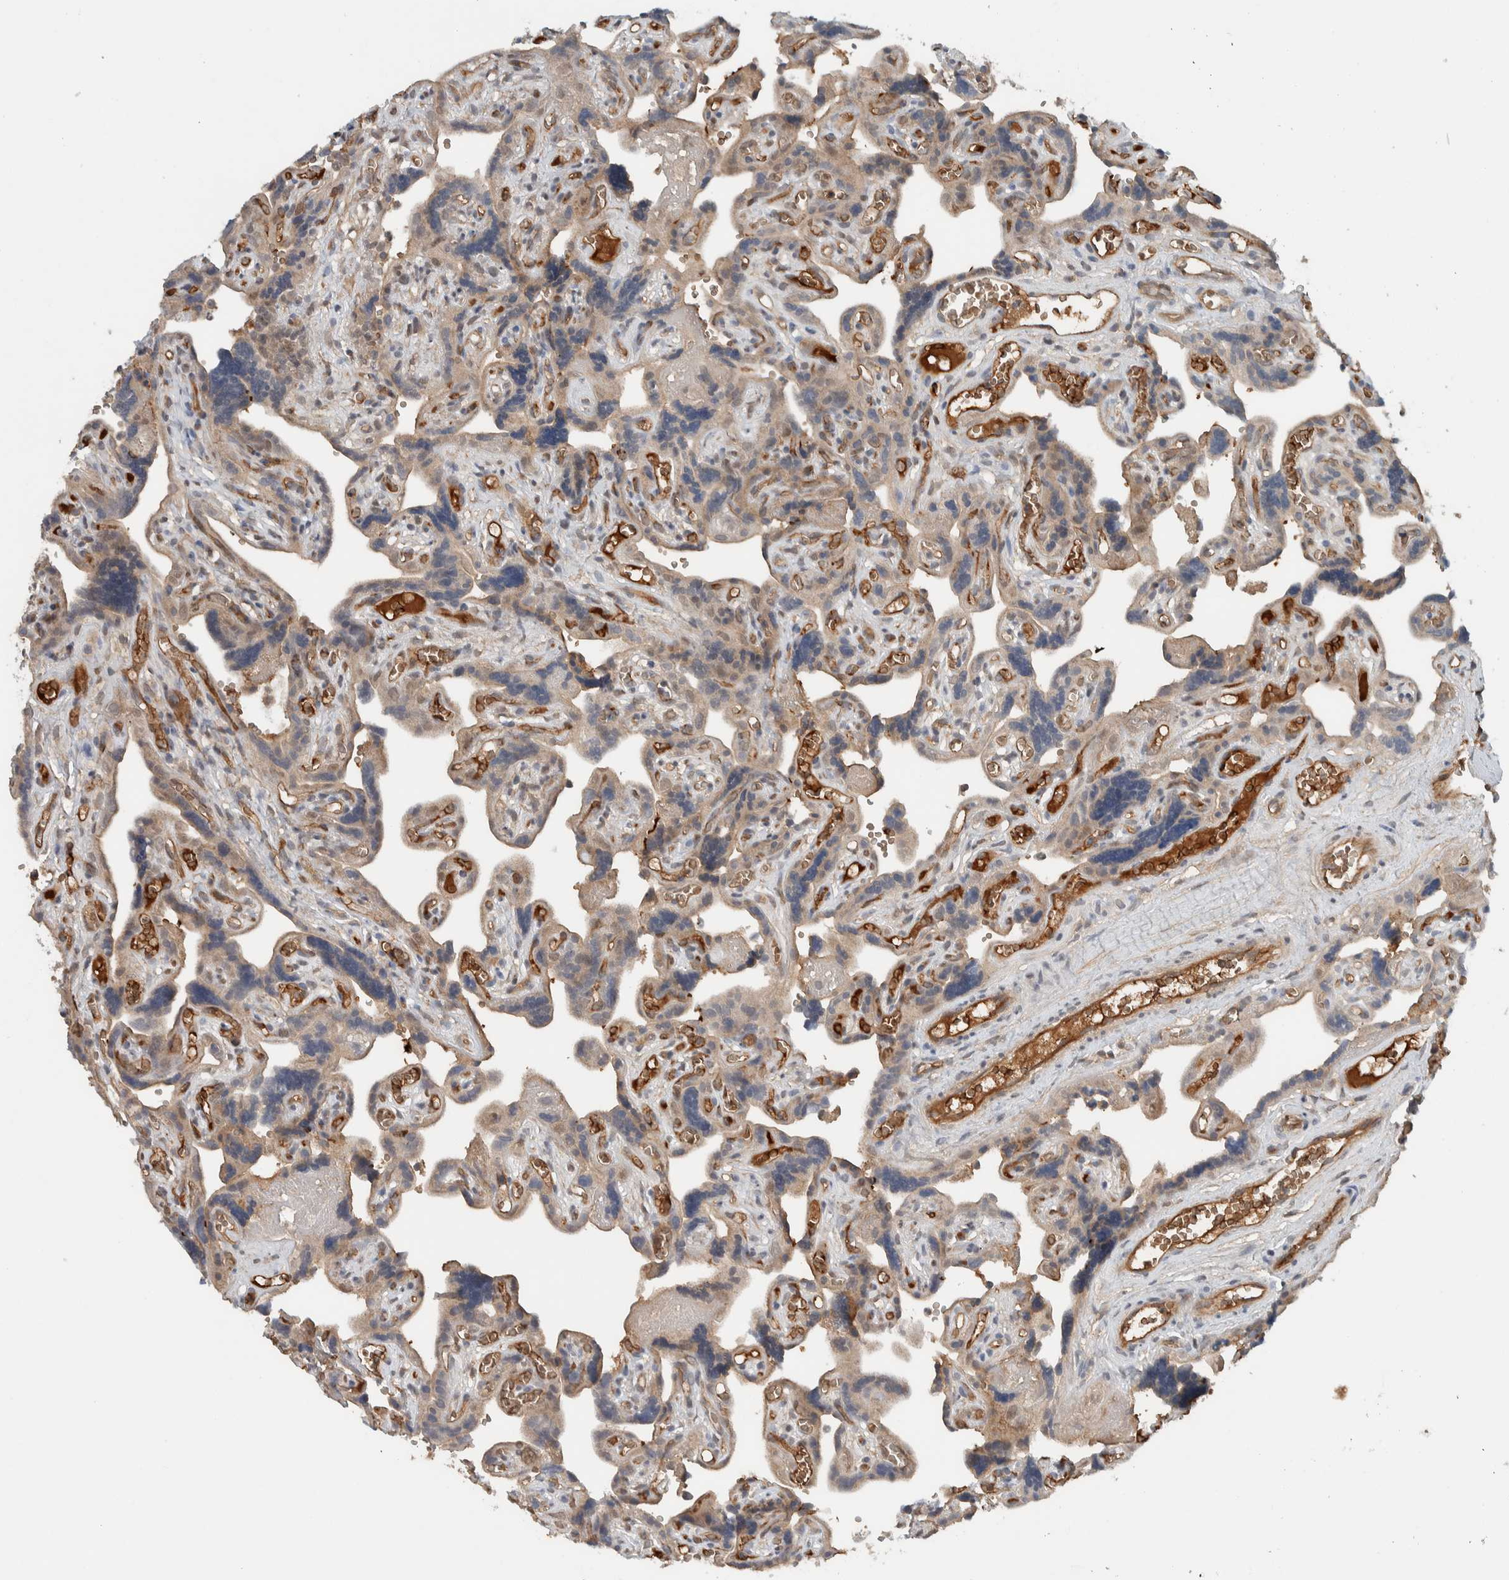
{"staining": {"intensity": "moderate", "quantity": ">75%", "location": "cytoplasmic/membranous"}, "tissue": "placenta", "cell_type": "Decidual cells", "image_type": "normal", "snomed": [{"axis": "morphology", "description": "Normal tissue, NOS"}, {"axis": "topography", "description": "Placenta"}], "caption": "IHC (DAB) staining of unremarkable placenta reveals moderate cytoplasmic/membranous protein expression in about >75% of decidual cells.", "gene": "ARMC7", "patient": {"sex": "female", "age": 30}}